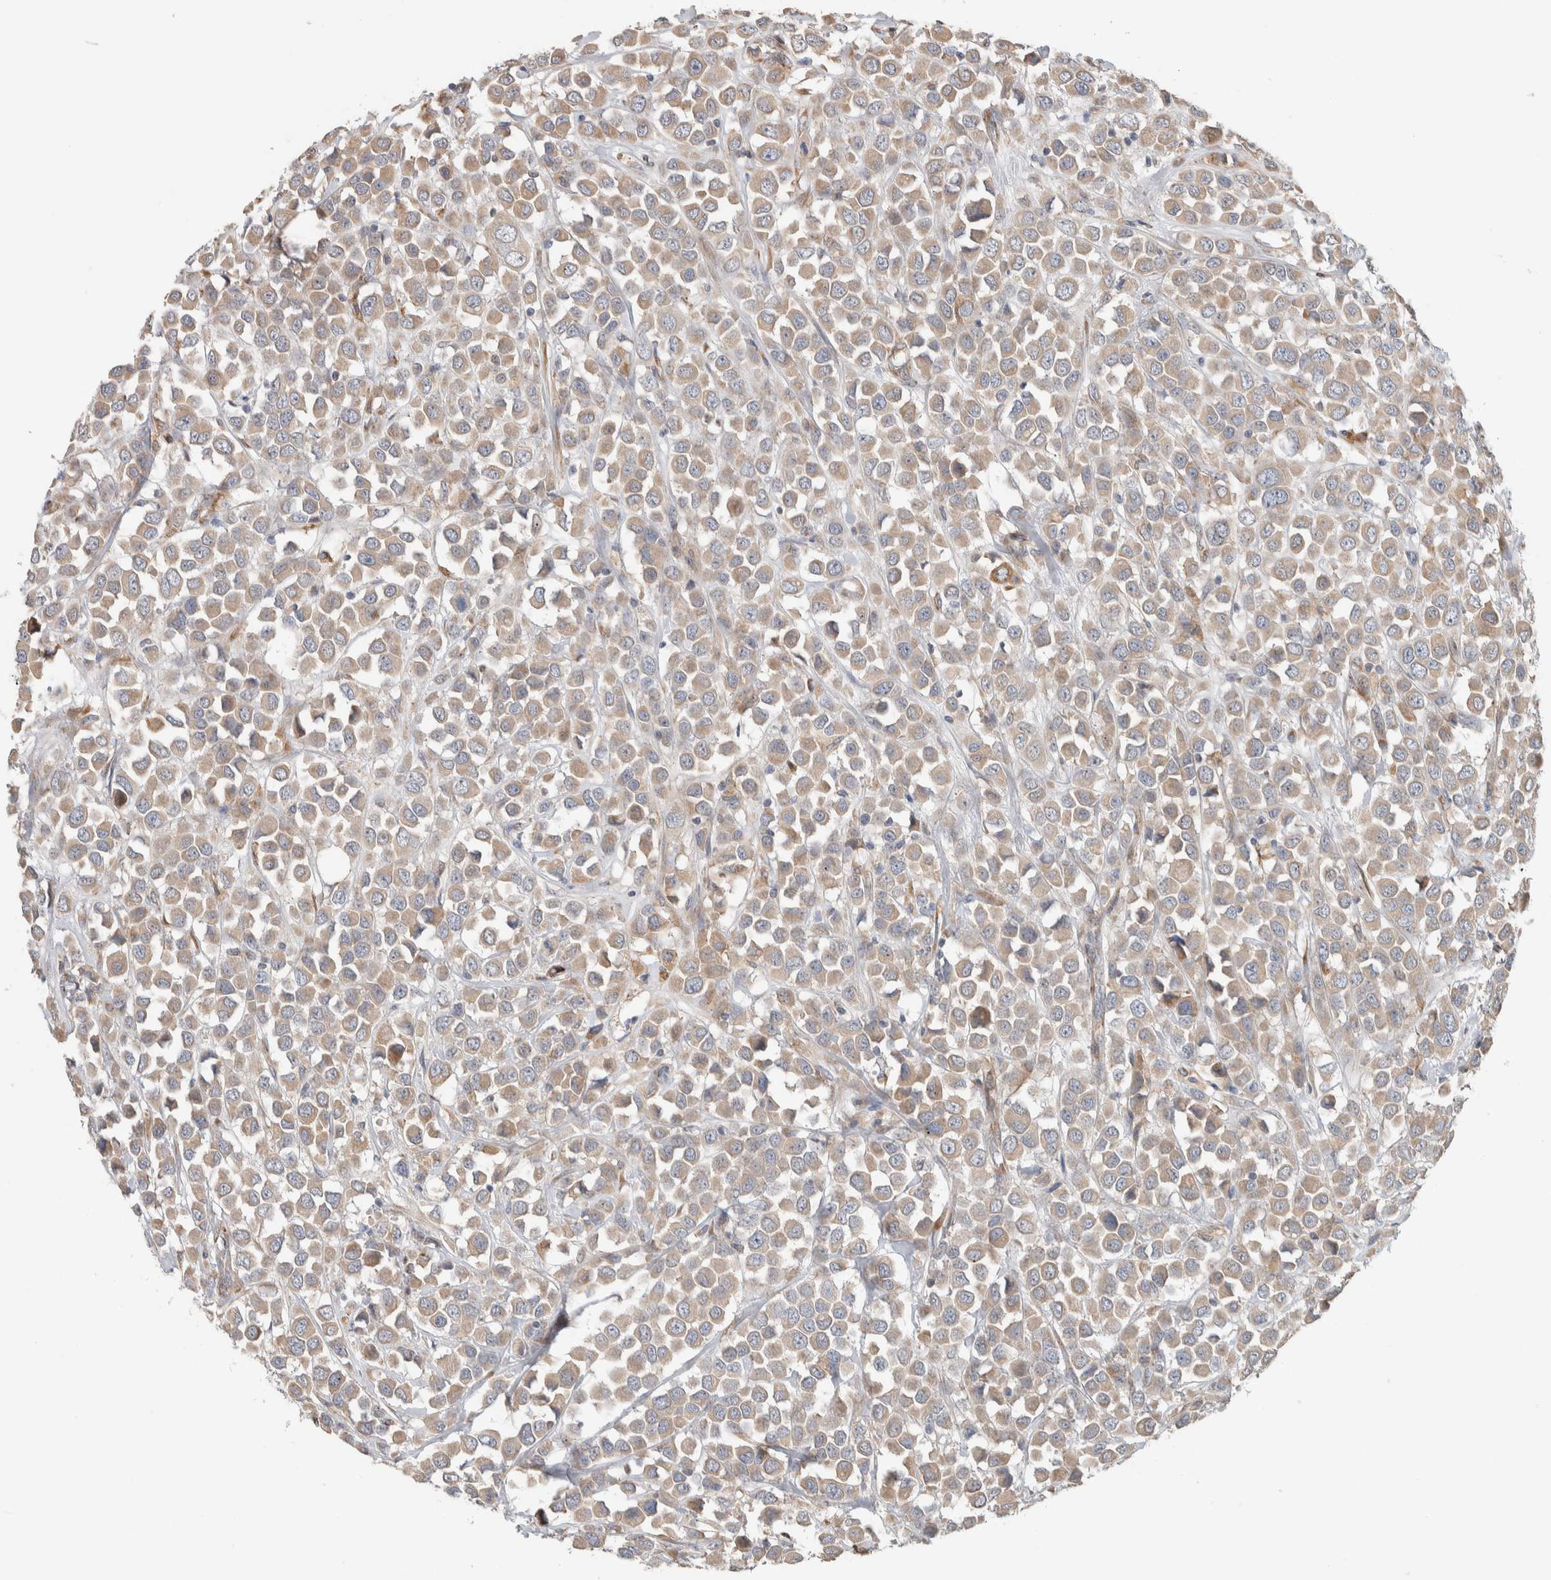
{"staining": {"intensity": "weak", "quantity": ">75%", "location": "cytoplasmic/membranous"}, "tissue": "breast cancer", "cell_type": "Tumor cells", "image_type": "cancer", "snomed": [{"axis": "morphology", "description": "Duct carcinoma"}, {"axis": "topography", "description": "Breast"}], "caption": "This is a micrograph of immunohistochemistry (IHC) staining of invasive ductal carcinoma (breast), which shows weak expression in the cytoplasmic/membranous of tumor cells.", "gene": "ADCY8", "patient": {"sex": "female", "age": 61}}